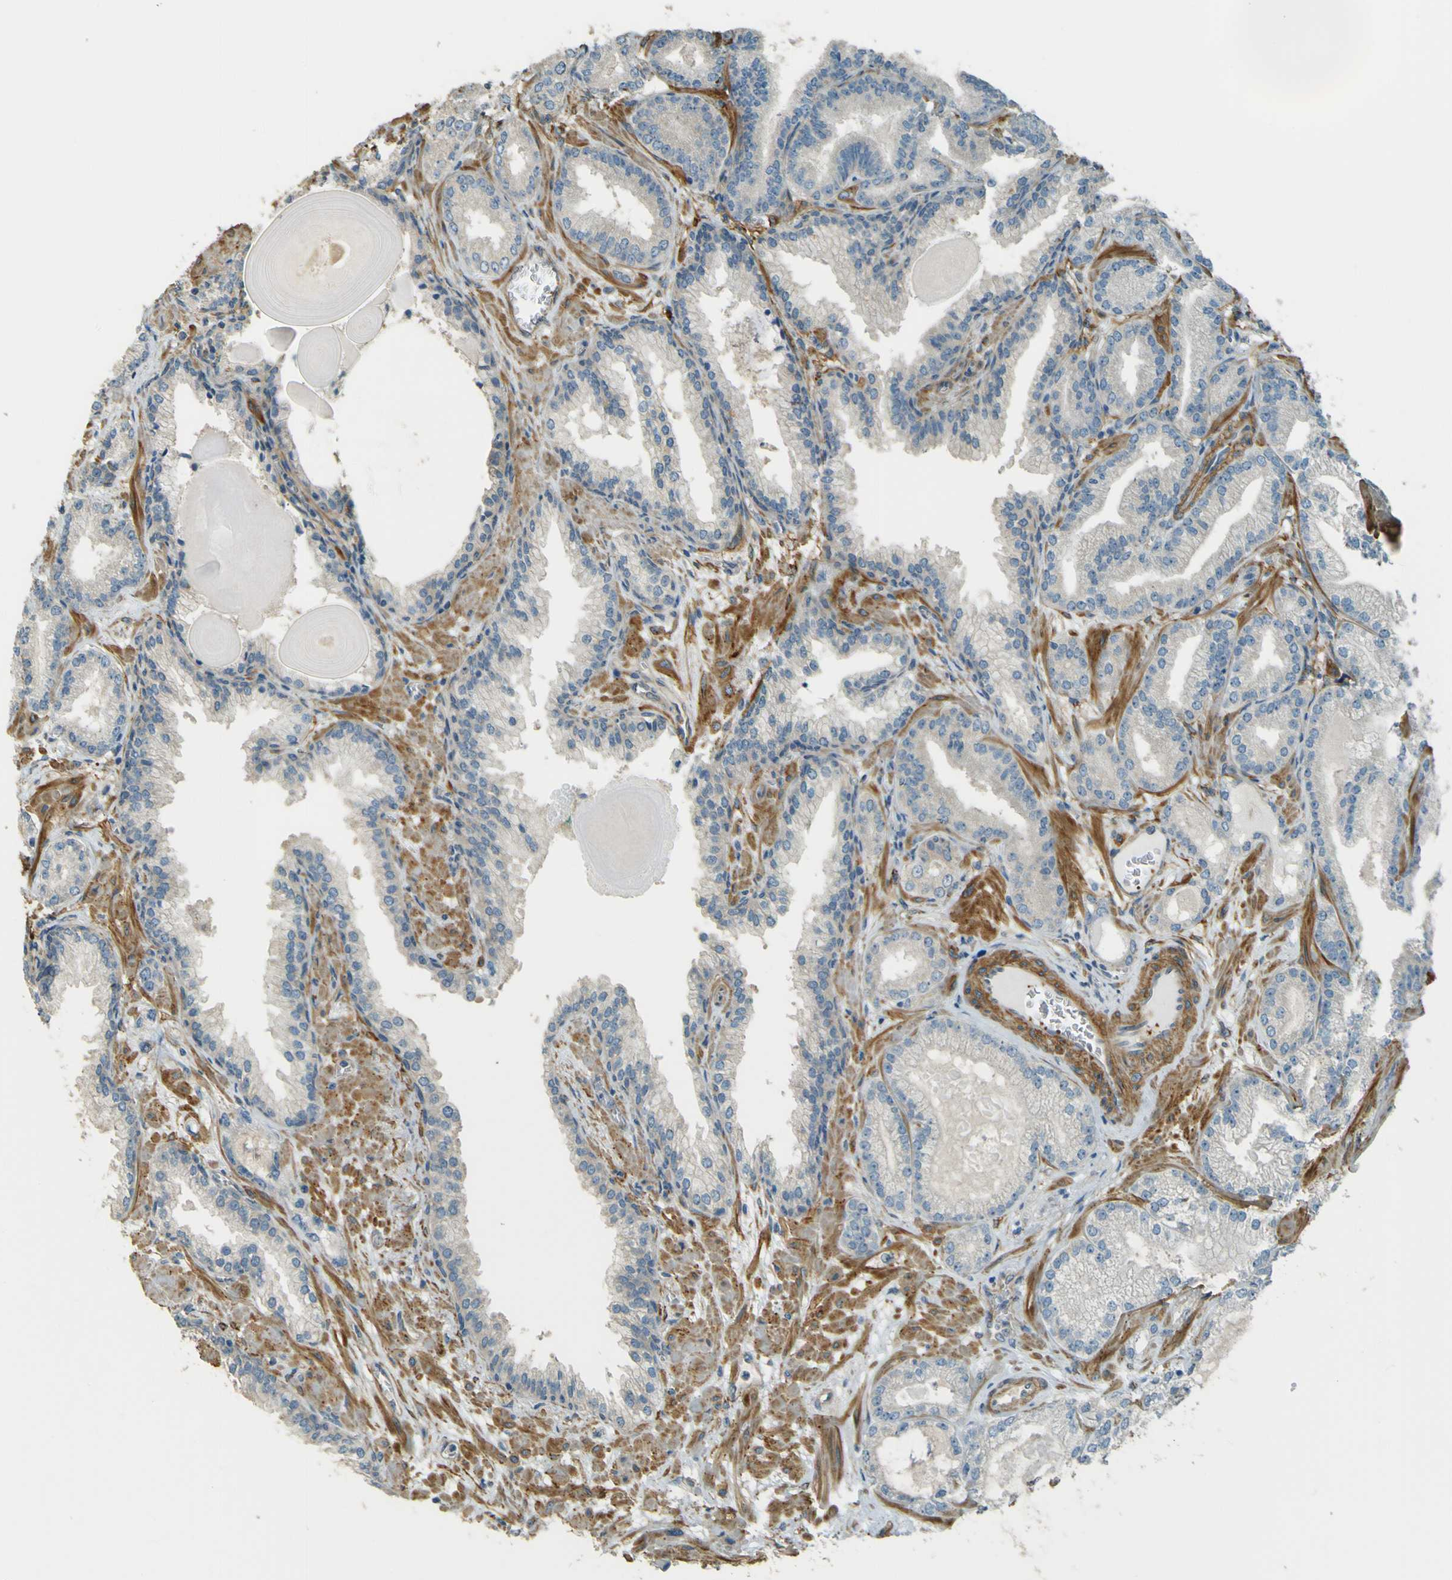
{"staining": {"intensity": "negative", "quantity": "none", "location": "none"}, "tissue": "prostate cancer", "cell_type": "Tumor cells", "image_type": "cancer", "snomed": [{"axis": "morphology", "description": "Adenocarcinoma, Low grade"}, {"axis": "topography", "description": "Prostate"}], "caption": "Immunohistochemistry of human prostate cancer (adenocarcinoma (low-grade)) displays no expression in tumor cells. Brightfield microscopy of immunohistochemistry stained with DAB (3,3'-diaminobenzidine) (brown) and hematoxylin (blue), captured at high magnification.", "gene": "NEXN", "patient": {"sex": "male", "age": 59}}